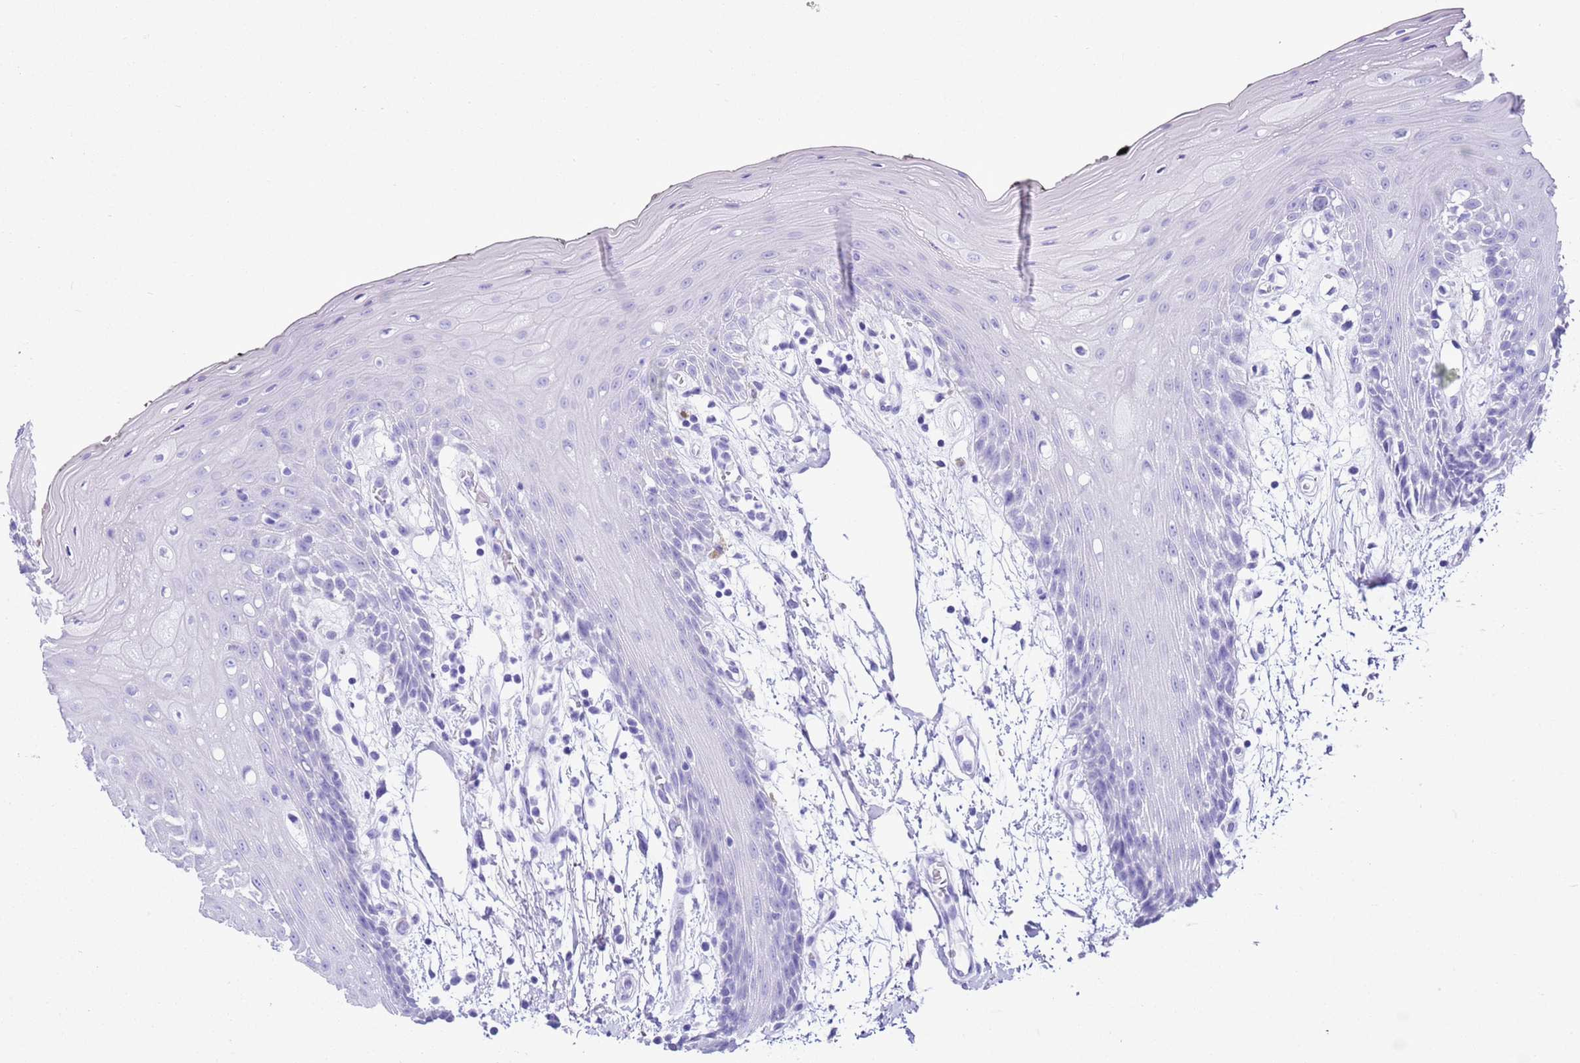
{"staining": {"intensity": "negative", "quantity": "none", "location": "none"}, "tissue": "oral mucosa", "cell_type": "Squamous epithelial cells", "image_type": "normal", "snomed": [{"axis": "morphology", "description": "Normal tissue, NOS"}, {"axis": "topography", "description": "Oral tissue"}, {"axis": "topography", "description": "Tounge, NOS"}], "caption": "A micrograph of oral mucosa stained for a protein demonstrates no brown staining in squamous epithelial cells. The staining was performed using DAB to visualize the protein expression in brown, while the nuclei were stained in blue with hematoxylin (Magnification: 20x).", "gene": "TMEM185A", "patient": {"sex": "female", "age": 59}}